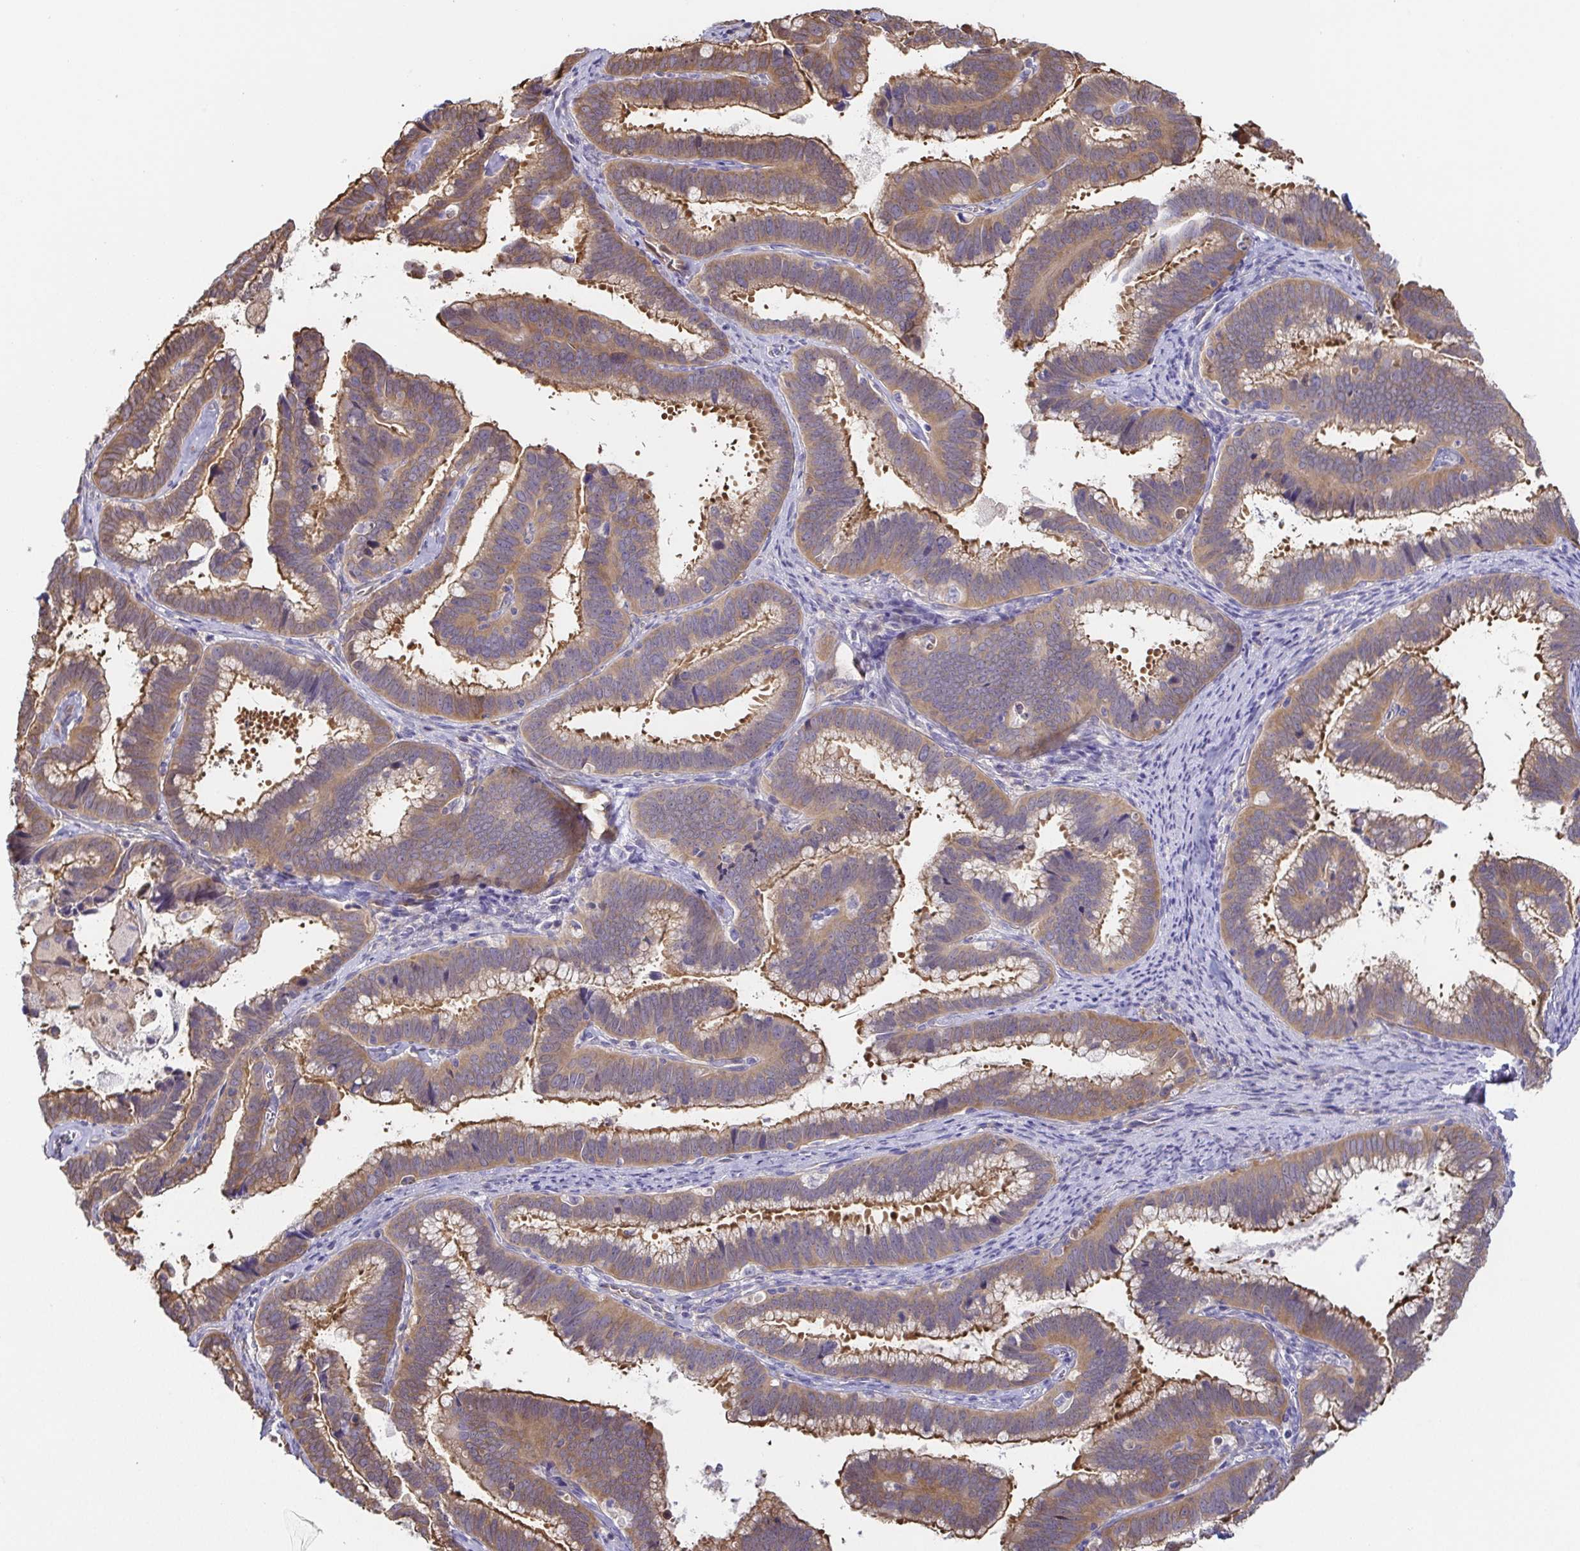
{"staining": {"intensity": "moderate", "quantity": ">75%", "location": "cytoplasmic/membranous"}, "tissue": "cervical cancer", "cell_type": "Tumor cells", "image_type": "cancer", "snomed": [{"axis": "morphology", "description": "Adenocarcinoma, NOS"}, {"axis": "topography", "description": "Cervix"}], "caption": "IHC (DAB) staining of human cervical cancer (adenocarcinoma) shows moderate cytoplasmic/membranous protein positivity in approximately >75% of tumor cells.", "gene": "EIF3D", "patient": {"sex": "female", "age": 61}}